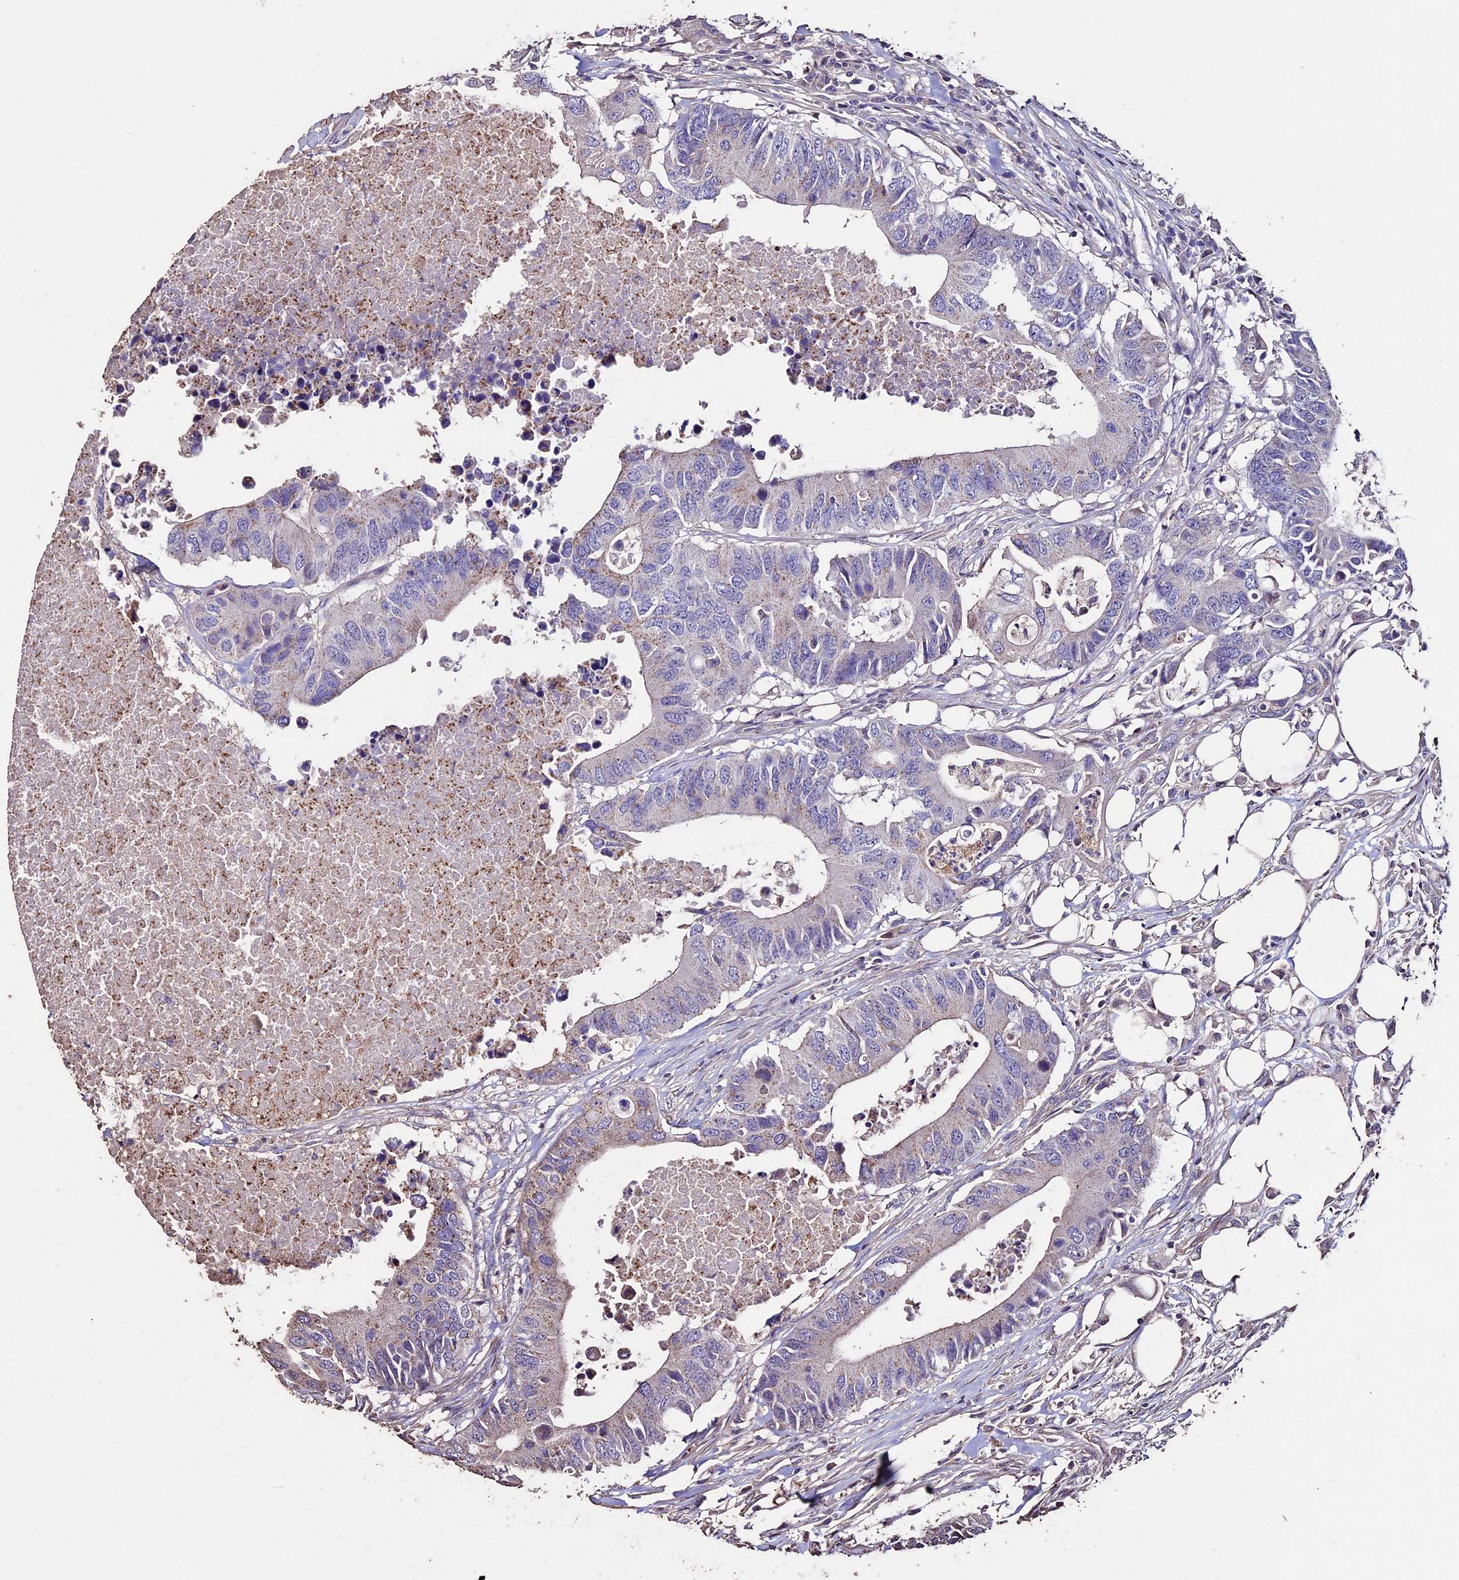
{"staining": {"intensity": "weak", "quantity": "<25%", "location": "cytoplasmic/membranous"}, "tissue": "colorectal cancer", "cell_type": "Tumor cells", "image_type": "cancer", "snomed": [{"axis": "morphology", "description": "Adenocarcinoma, NOS"}, {"axis": "topography", "description": "Colon"}], "caption": "Tumor cells are negative for brown protein staining in colorectal adenocarcinoma. The staining is performed using DAB brown chromogen with nuclei counter-stained in using hematoxylin.", "gene": "USB1", "patient": {"sex": "male", "age": 71}}